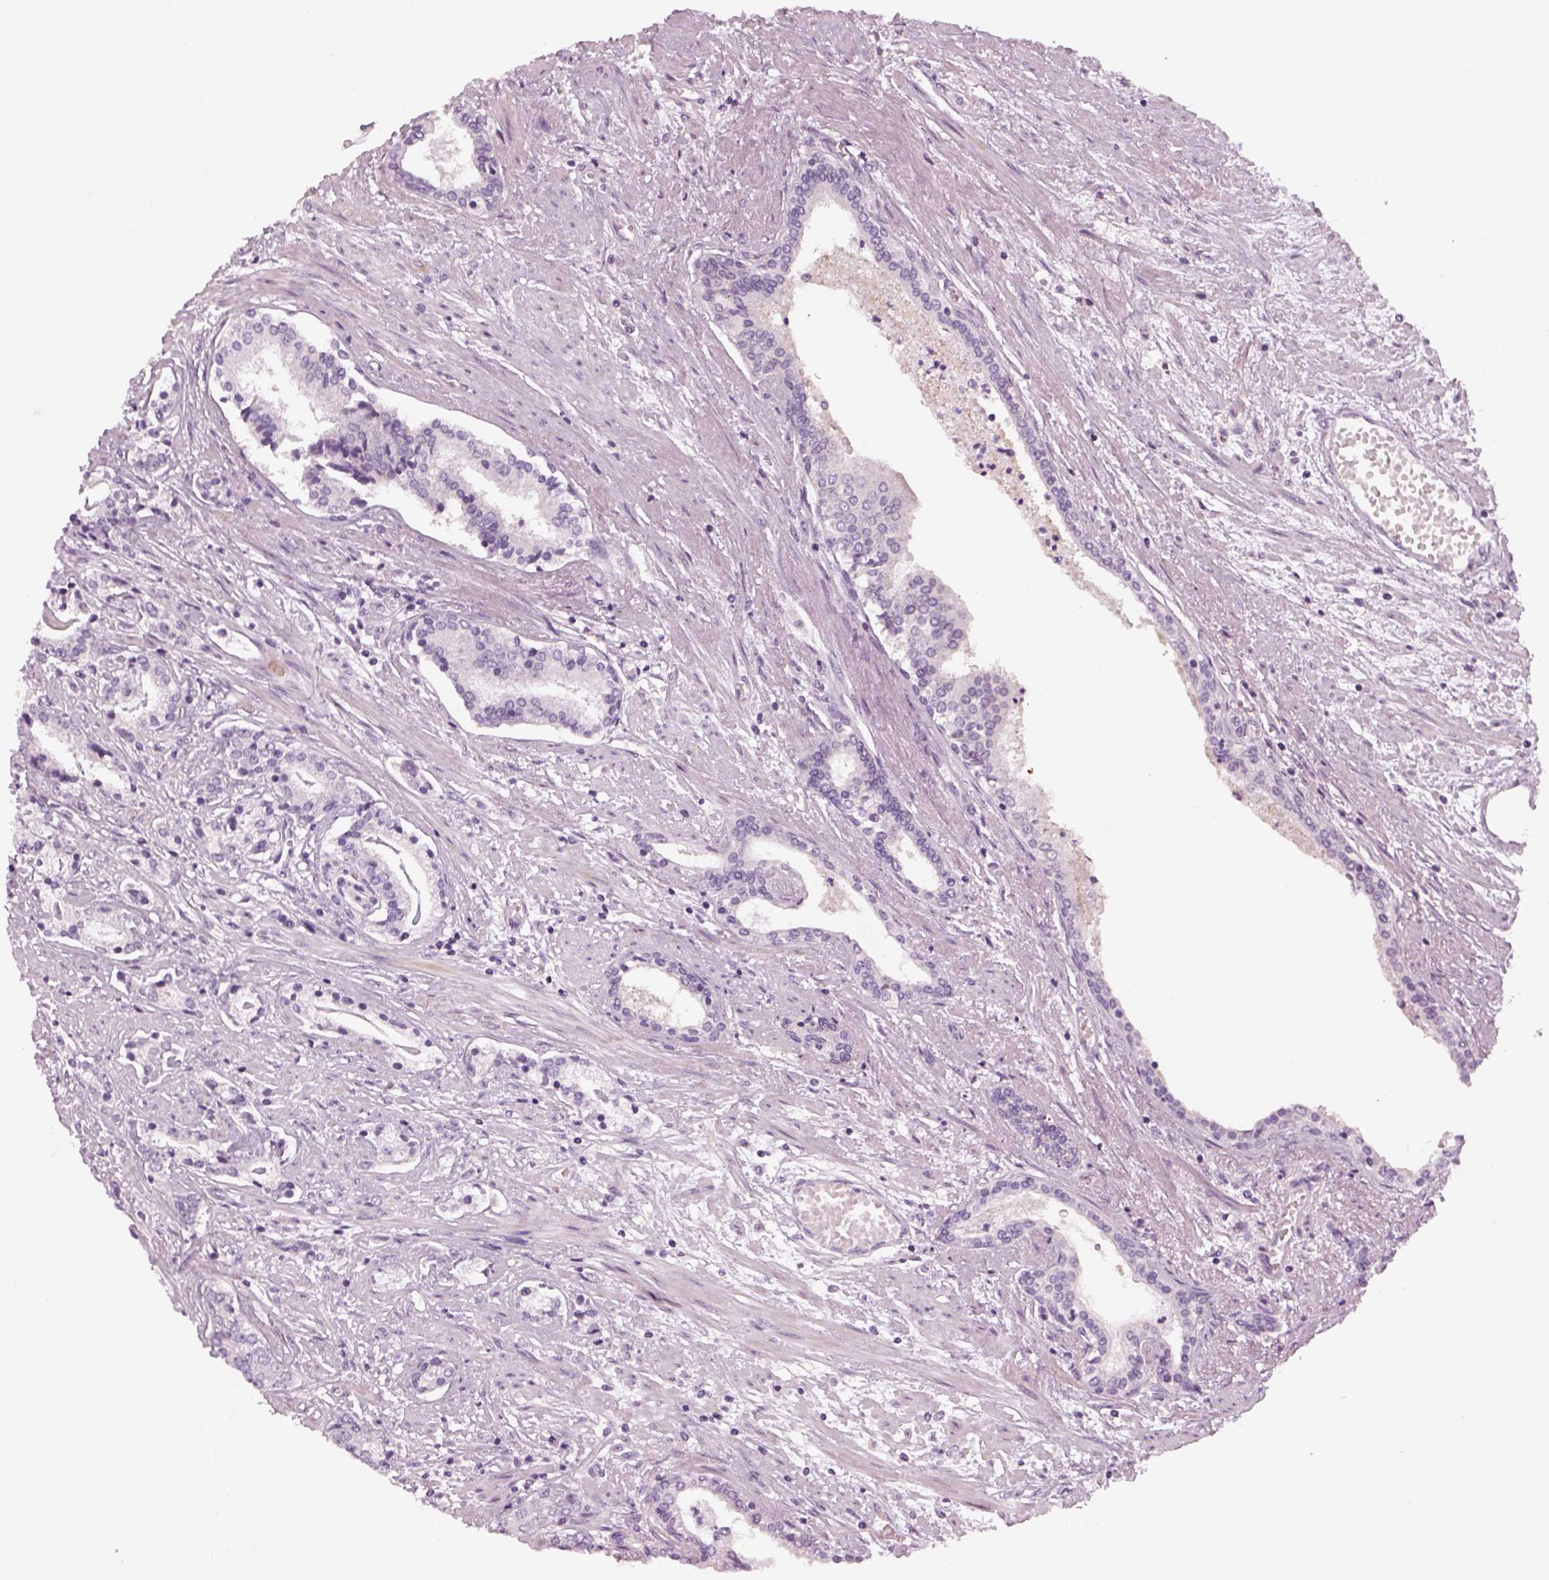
{"staining": {"intensity": "negative", "quantity": "none", "location": "none"}, "tissue": "prostate cancer", "cell_type": "Tumor cells", "image_type": "cancer", "snomed": [{"axis": "morphology", "description": "Adenocarcinoma, NOS"}, {"axis": "topography", "description": "Prostate"}], "caption": "Immunohistochemistry (IHC) micrograph of neoplastic tissue: human prostate cancer stained with DAB (3,3'-diaminobenzidine) reveals no significant protein positivity in tumor cells. The staining is performed using DAB (3,3'-diaminobenzidine) brown chromogen with nuclei counter-stained in using hematoxylin.", "gene": "LRRIQ3", "patient": {"sex": "male", "age": 64}}